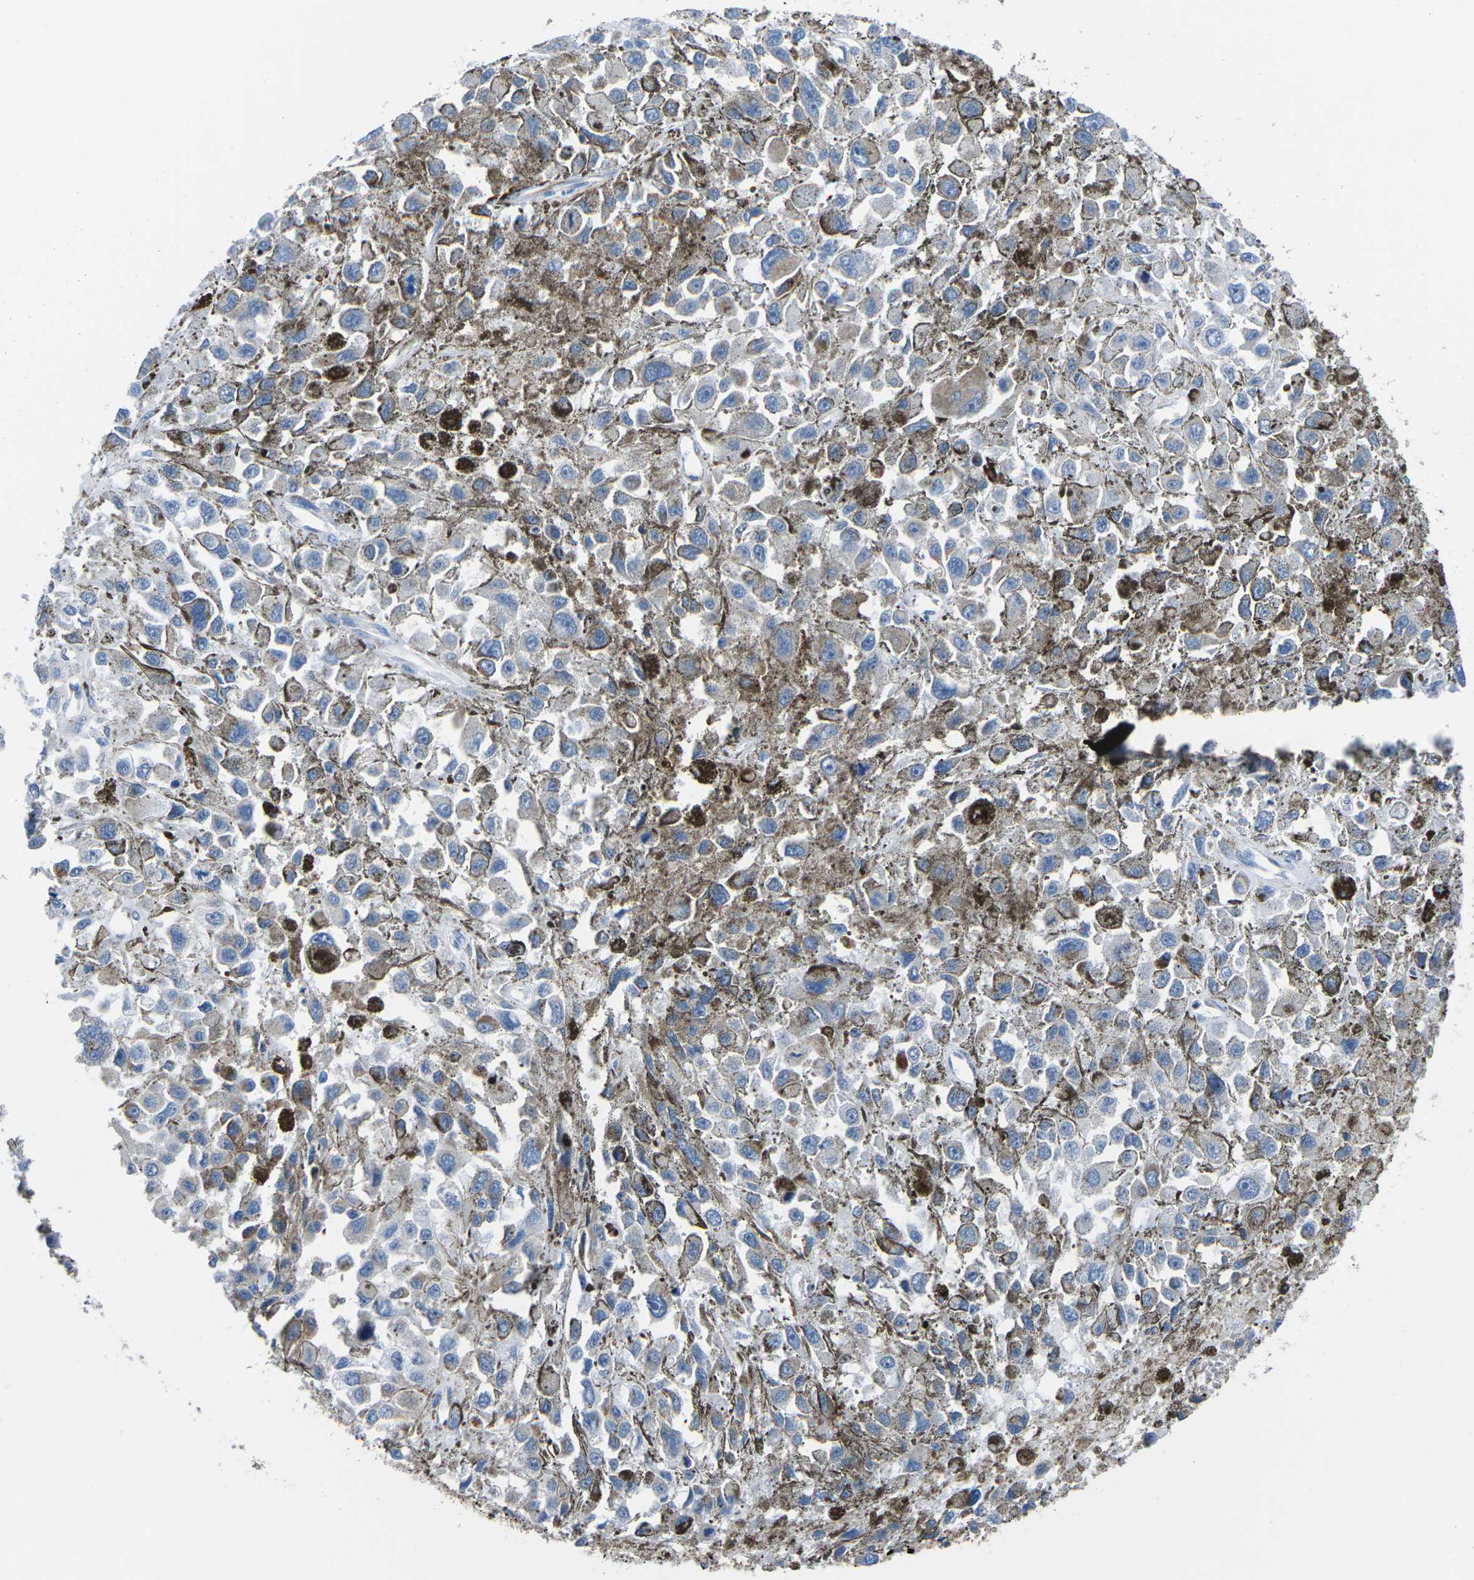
{"staining": {"intensity": "negative", "quantity": "none", "location": "none"}, "tissue": "melanoma", "cell_type": "Tumor cells", "image_type": "cancer", "snomed": [{"axis": "morphology", "description": "Malignant melanoma, Metastatic site"}, {"axis": "topography", "description": "Lymph node"}], "caption": "Human malignant melanoma (metastatic site) stained for a protein using immunohistochemistry (IHC) reveals no positivity in tumor cells.", "gene": "MT-CO2", "patient": {"sex": "male", "age": 59}}